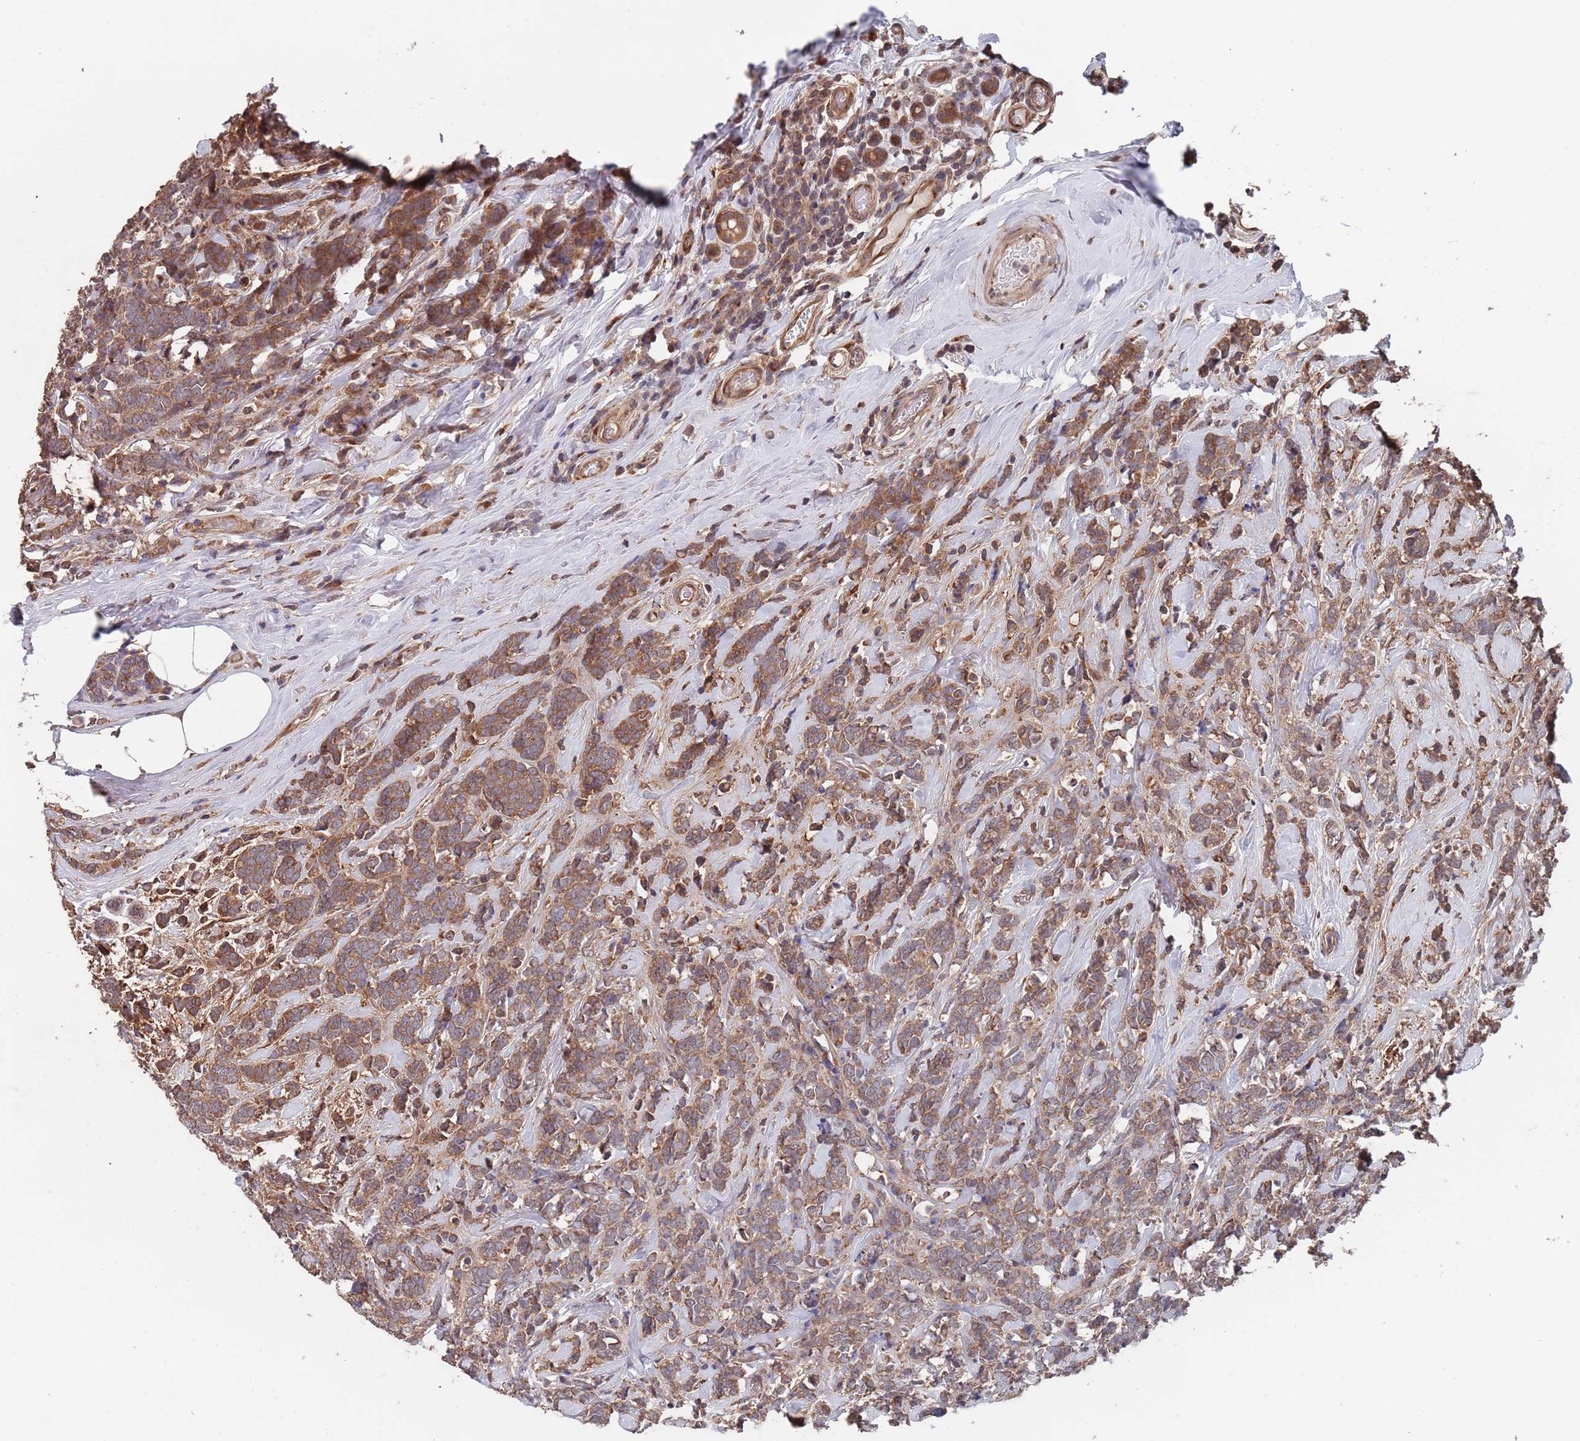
{"staining": {"intensity": "moderate", "quantity": ">75%", "location": "cytoplasmic/membranous"}, "tissue": "breast cancer", "cell_type": "Tumor cells", "image_type": "cancer", "snomed": [{"axis": "morphology", "description": "Lobular carcinoma"}, {"axis": "topography", "description": "Breast"}], "caption": "Moderate cytoplasmic/membranous protein staining is identified in about >75% of tumor cells in breast cancer (lobular carcinoma).", "gene": "UNC45A", "patient": {"sex": "female", "age": 58}}